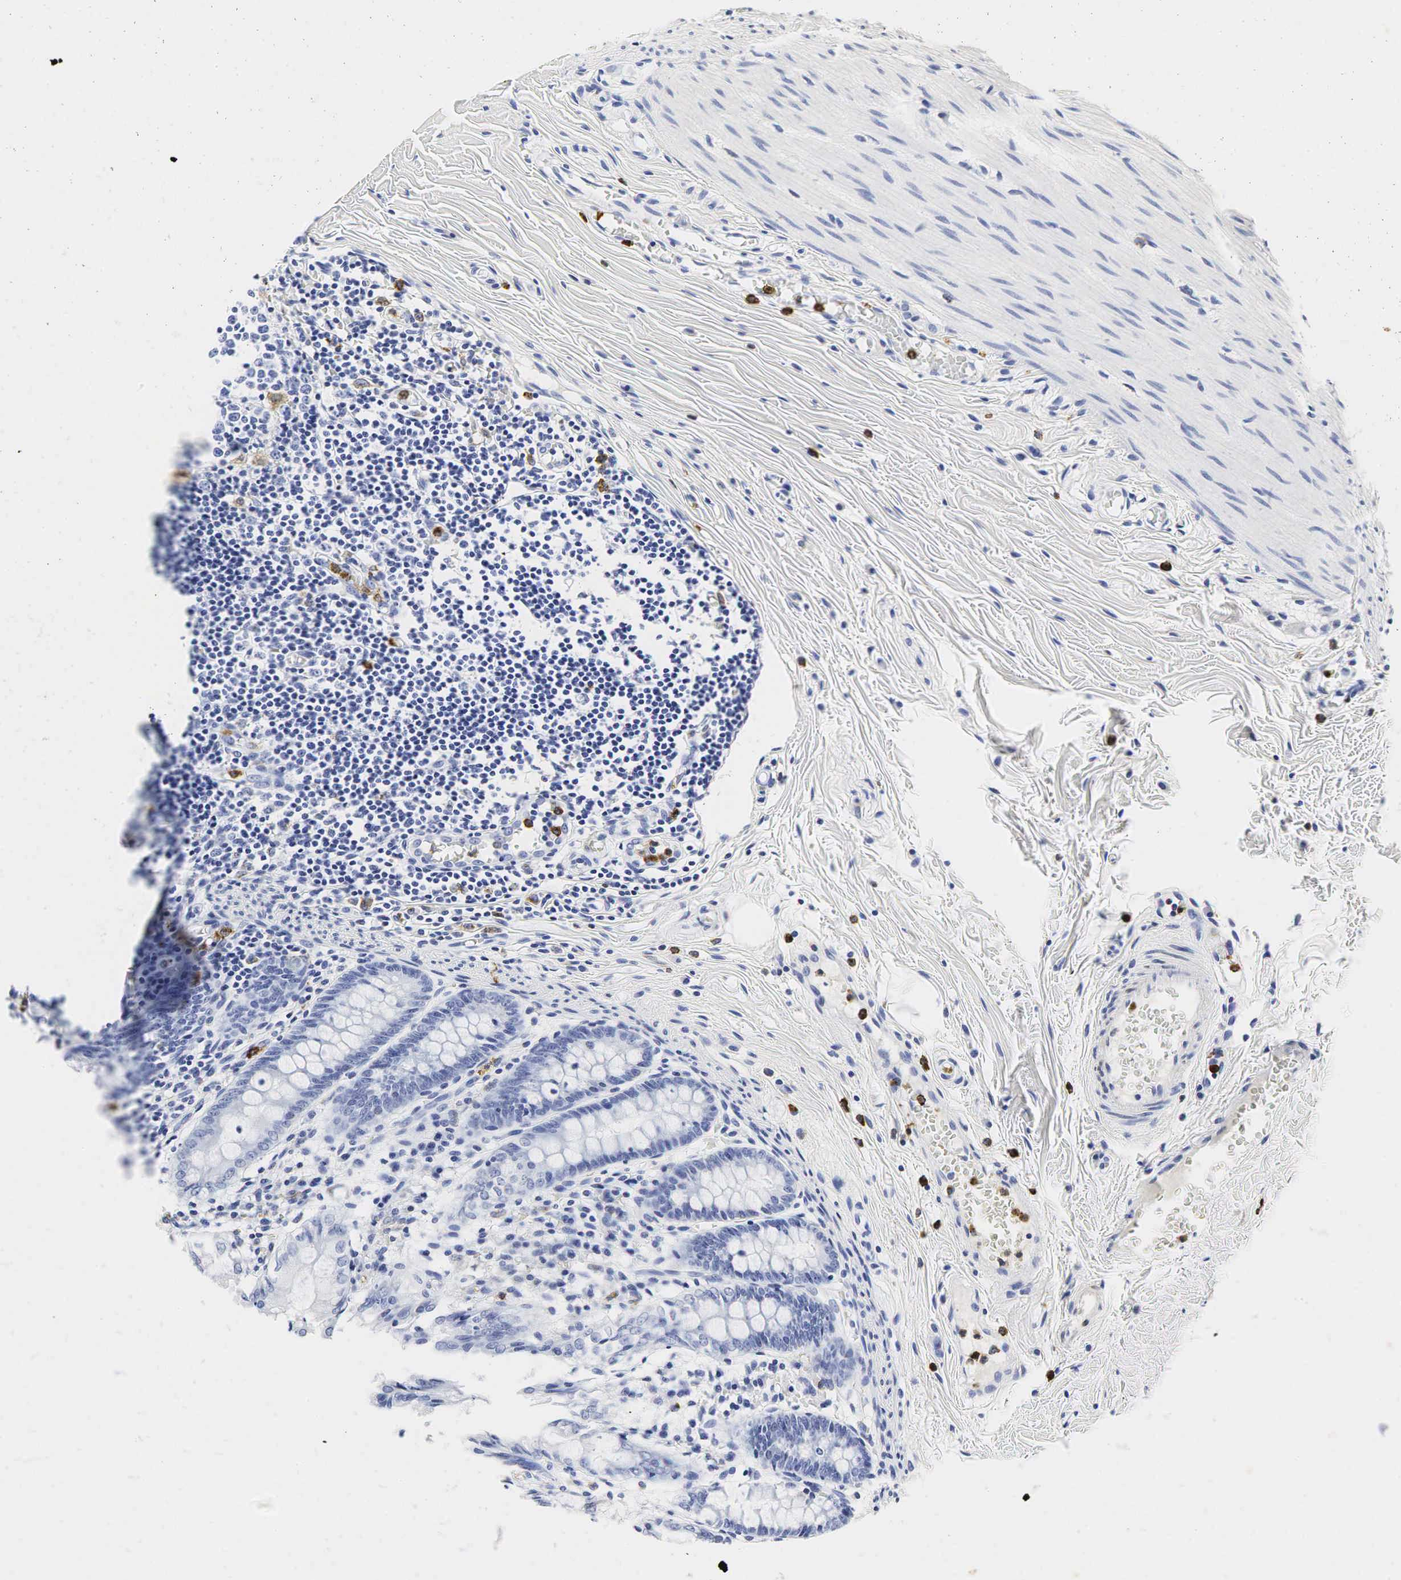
{"staining": {"intensity": "negative", "quantity": "none", "location": "none"}, "tissue": "colon", "cell_type": "Endothelial cells", "image_type": "normal", "snomed": [{"axis": "morphology", "description": "Normal tissue, NOS"}, {"axis": "topography", "description": "Colon"}], "caption": "An immunohistochemistry (IHC) histopathology image of benign colon is shown. There is no staining in endothelial cells of colon. (DAB immunohistochemistry with hematoxylin counter stain).", "gene": "LYZ", "patient": {"sex": "male", "age": 1}}